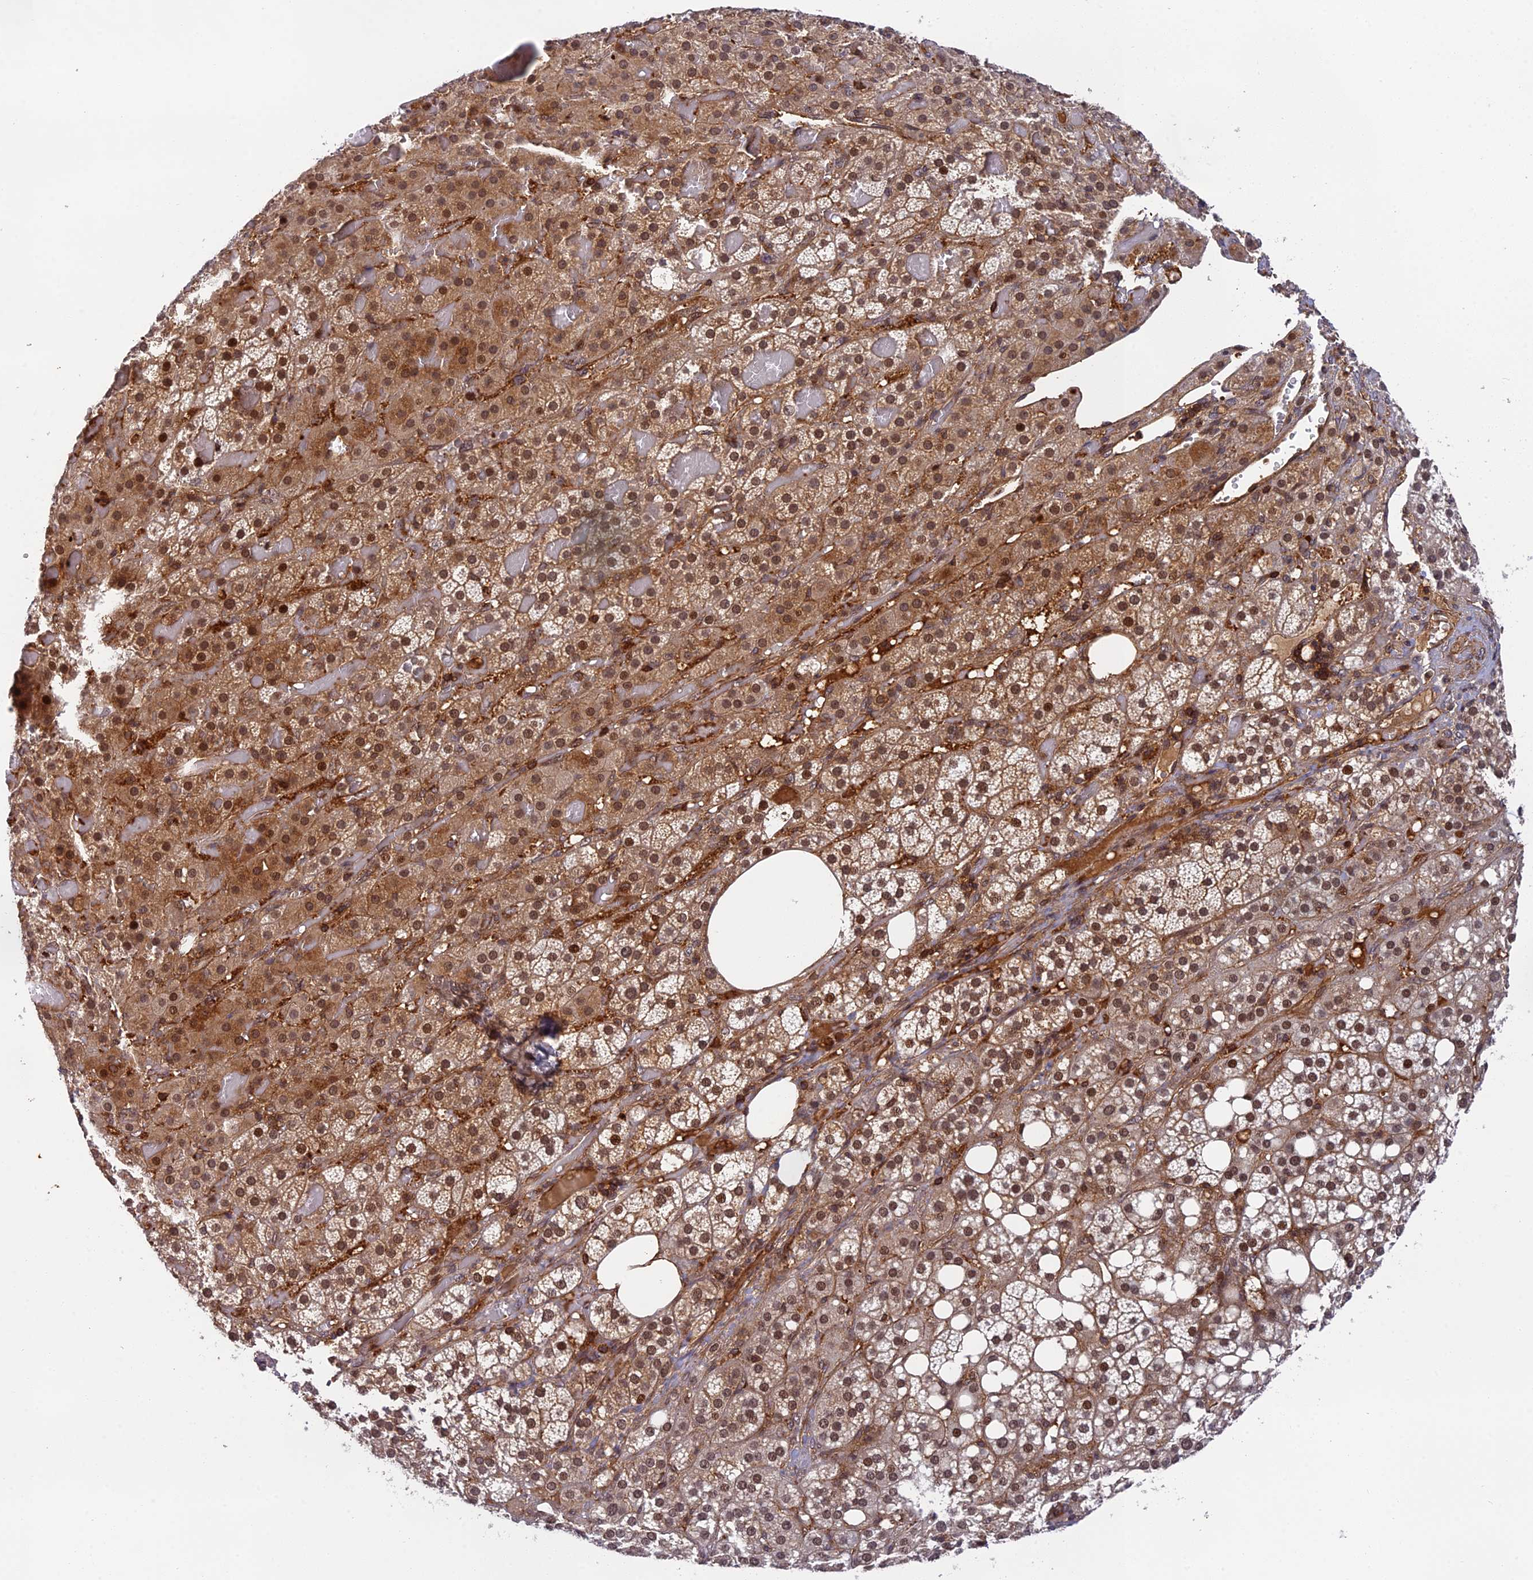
{"staining": {"intensity": "moderate", "quantity": "25%-75%", "location": "cytoplasmic/membranous,nuclear"}, "tissue": "adrenal gland", "cell_type": "Glandular cells", "image_type": "normal", "snomed": [{"axis": "morphology", "description": "Normal tissue, NOS"}, {"axis": "topography", "description": "Adrenal gland"}], "caption": "Adrenal gland stained for a protein (brown) displays moderate cytoplasmic/membranous,nuclear positive positivity in approximately 25%-75% of glandular cells.", "gene": "OSBPL1A", "patient": {"sex": "female", "age": 59}}